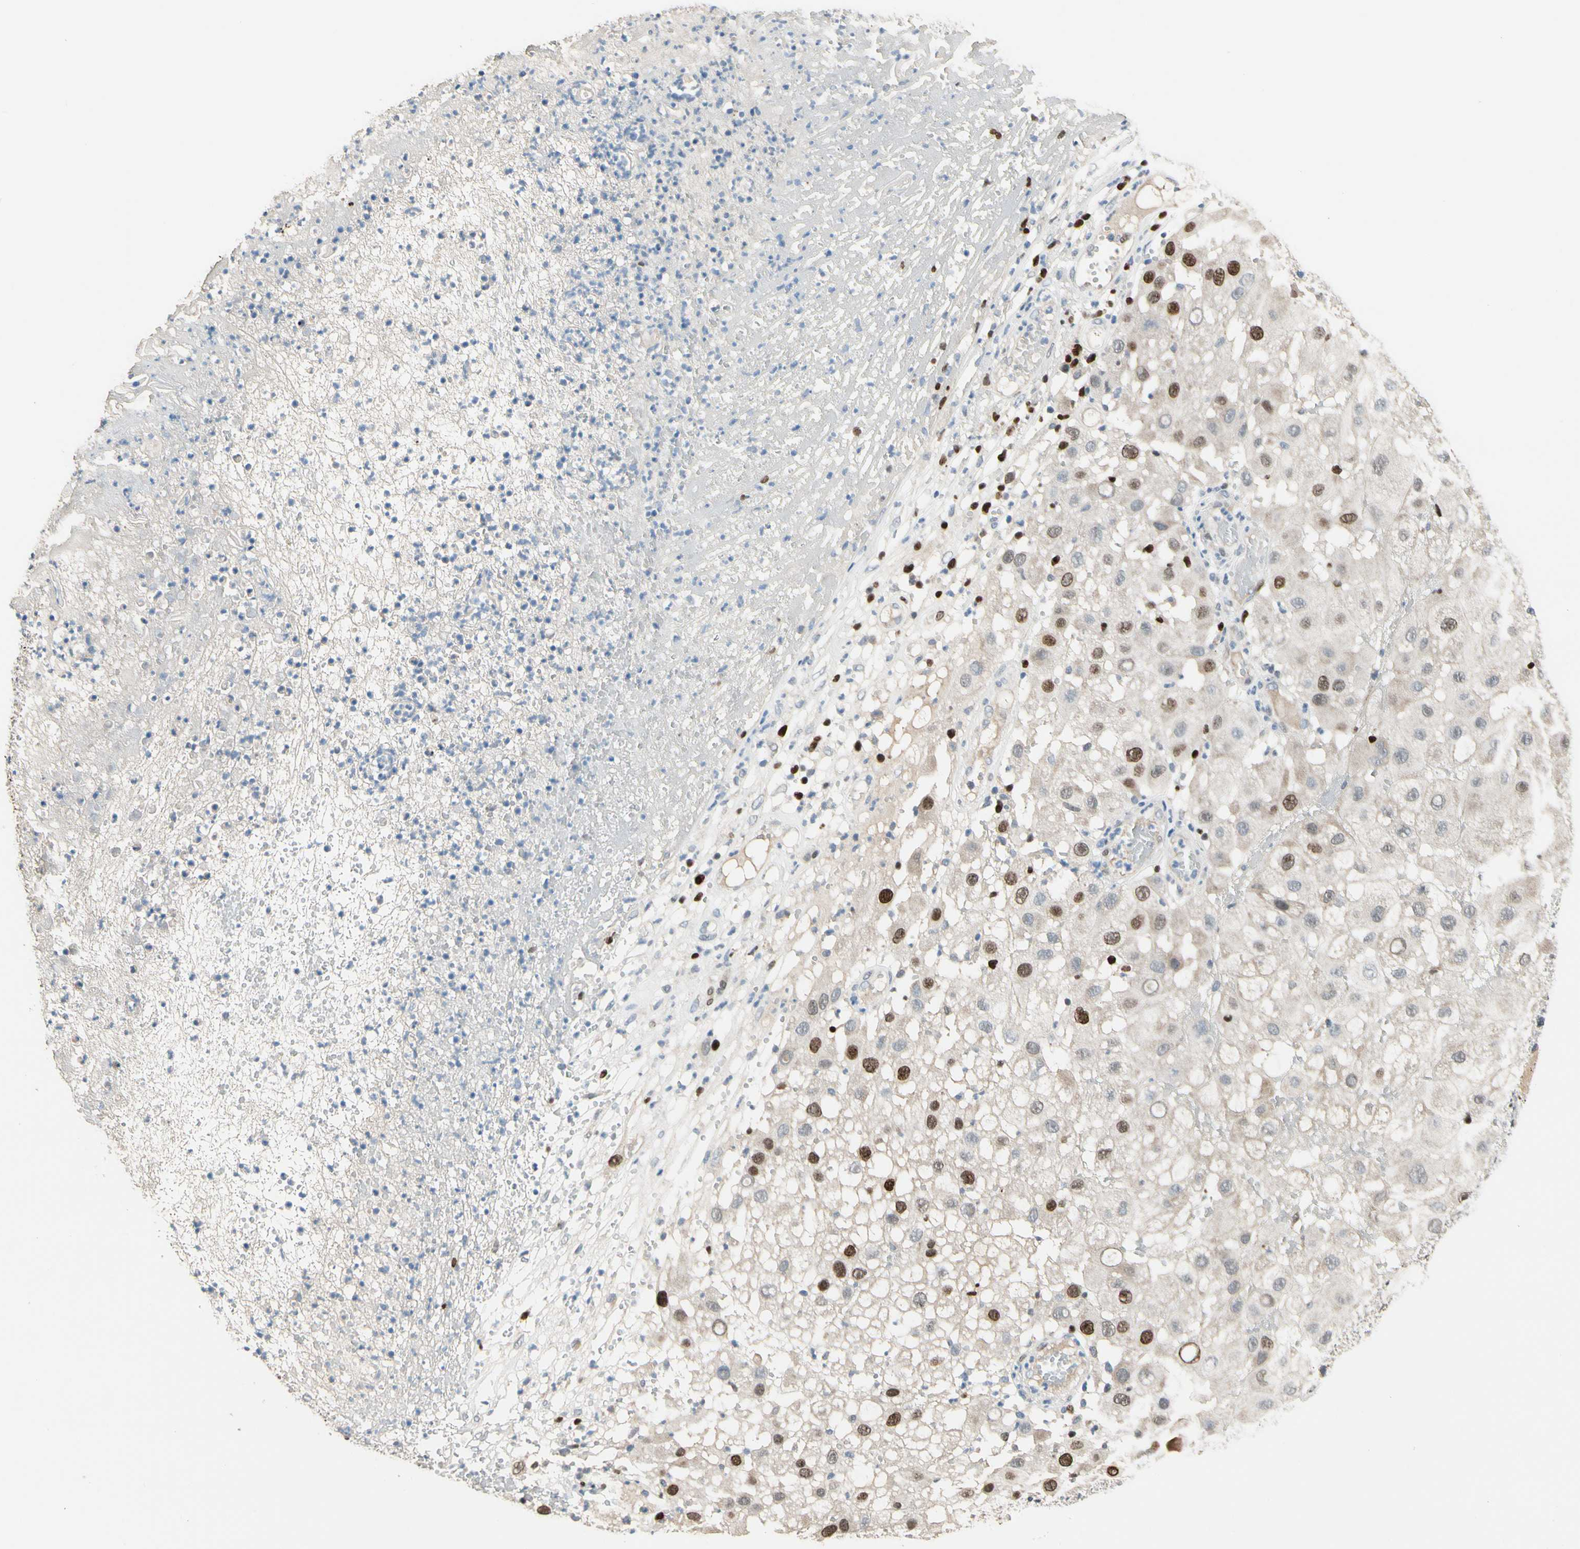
{"staining": {"intensity": "strong", "quantity": "<25%", "location": "nuclear"}, "tissue": "melanoma", "cell_type": "Tumor cells", "image_type": "cancer", "snomed": [{"axis": "morphology", "description": "Malignant melanoma, NOS"}, {"axis": "topography", "description": "Skin"}], "caption": "A medium amount of strong nuclear expression is seen in about <25% of tumor cells in malignant melanoma tissue.", "gene": "ZKSCAN4", "patient": {"sex": "female", "age": 81}}